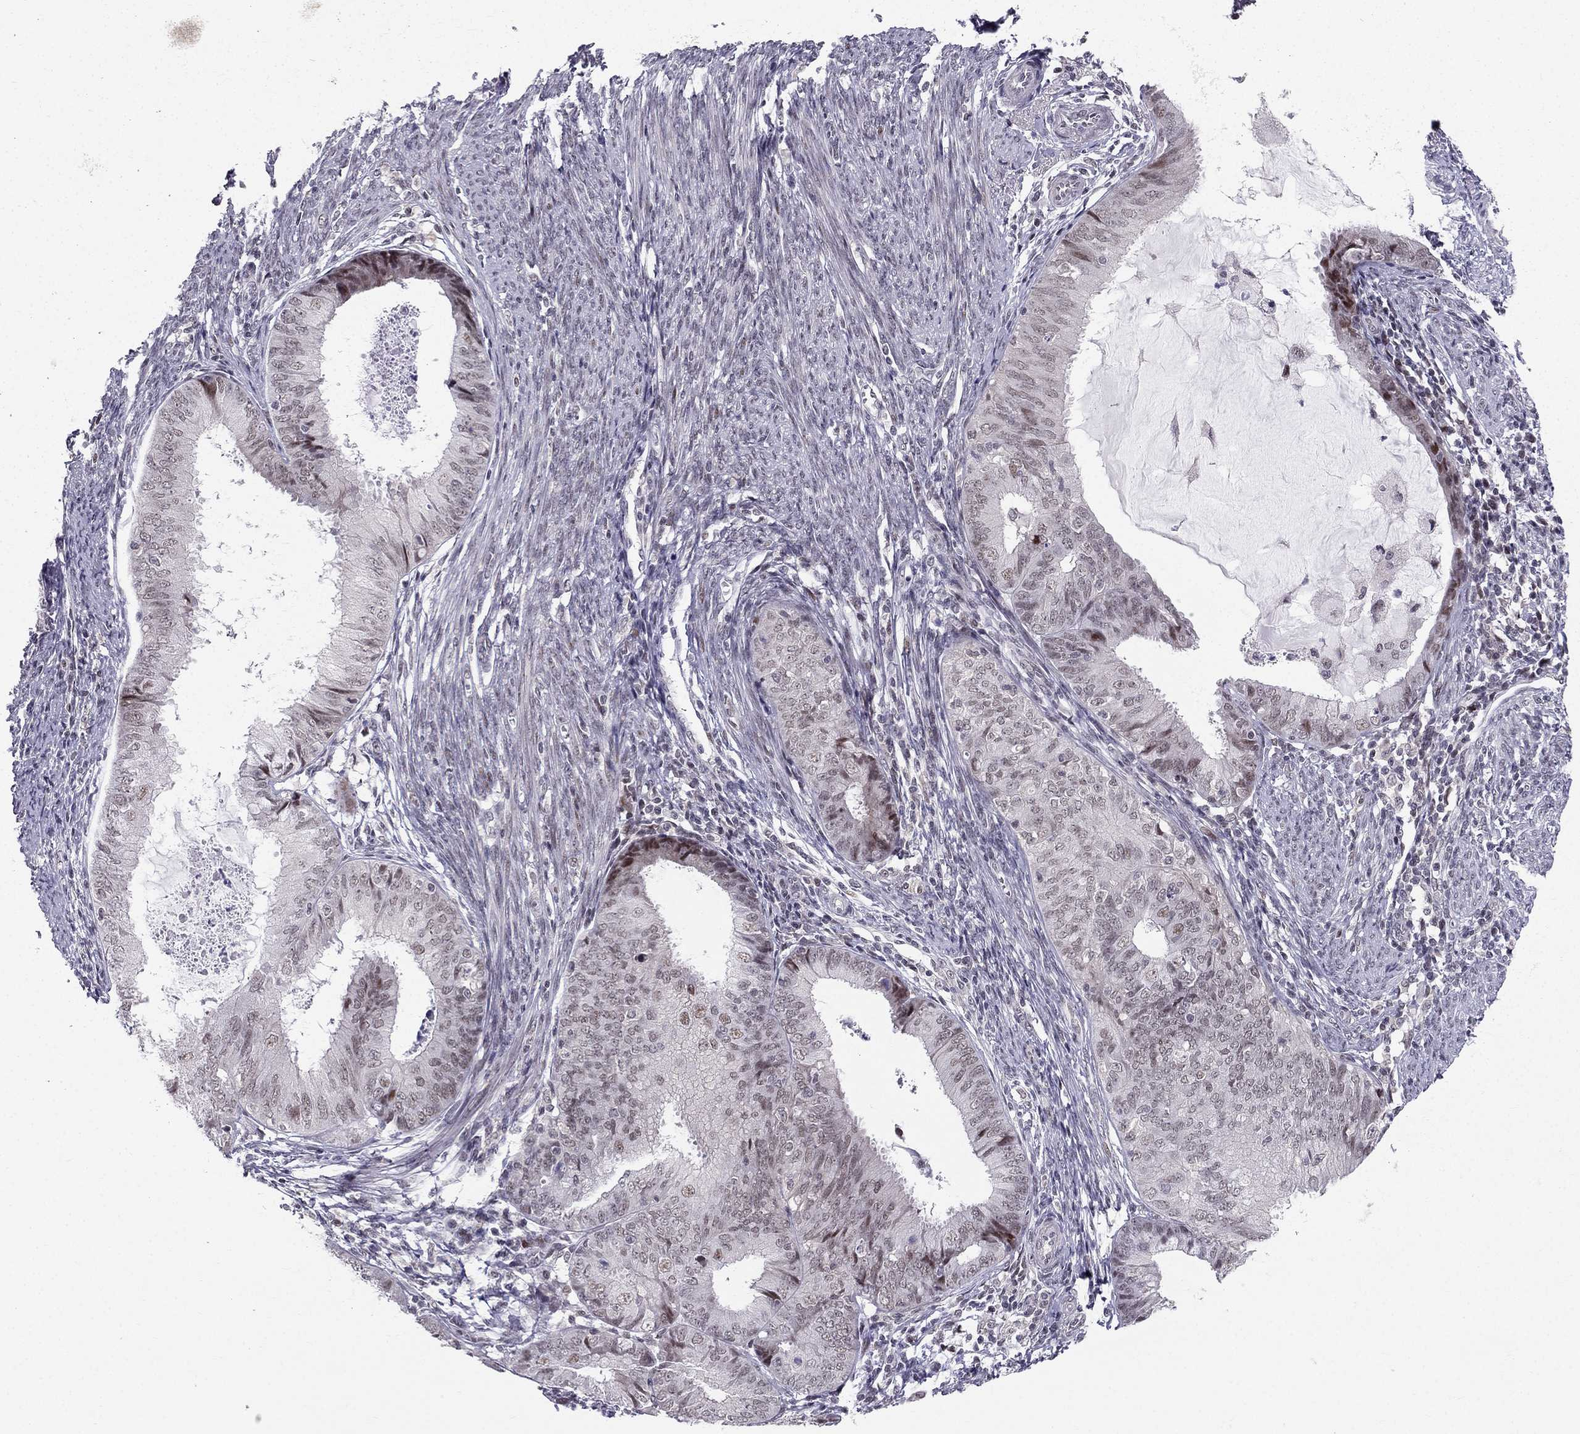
{"staining": {"intensity": "negative", "quantity": "none", "location": "none"}, "tissue": "endometrial cancer", "cell_type": "Tumor cells", "image_type": "cancer", "snomed": [{"axis": "morphology", "description": "Adenocarcinoma, NOS"}, {"axis": "topography", "description": "Endometrium"}], "caption": "IHC image of human endometrial cancer (adenocarcinoma) stained for a protein (brown), which exhibits no staining in tumor cells.", "gene": "RPRD2", "patient": {"sex": "female", "age": 57}}